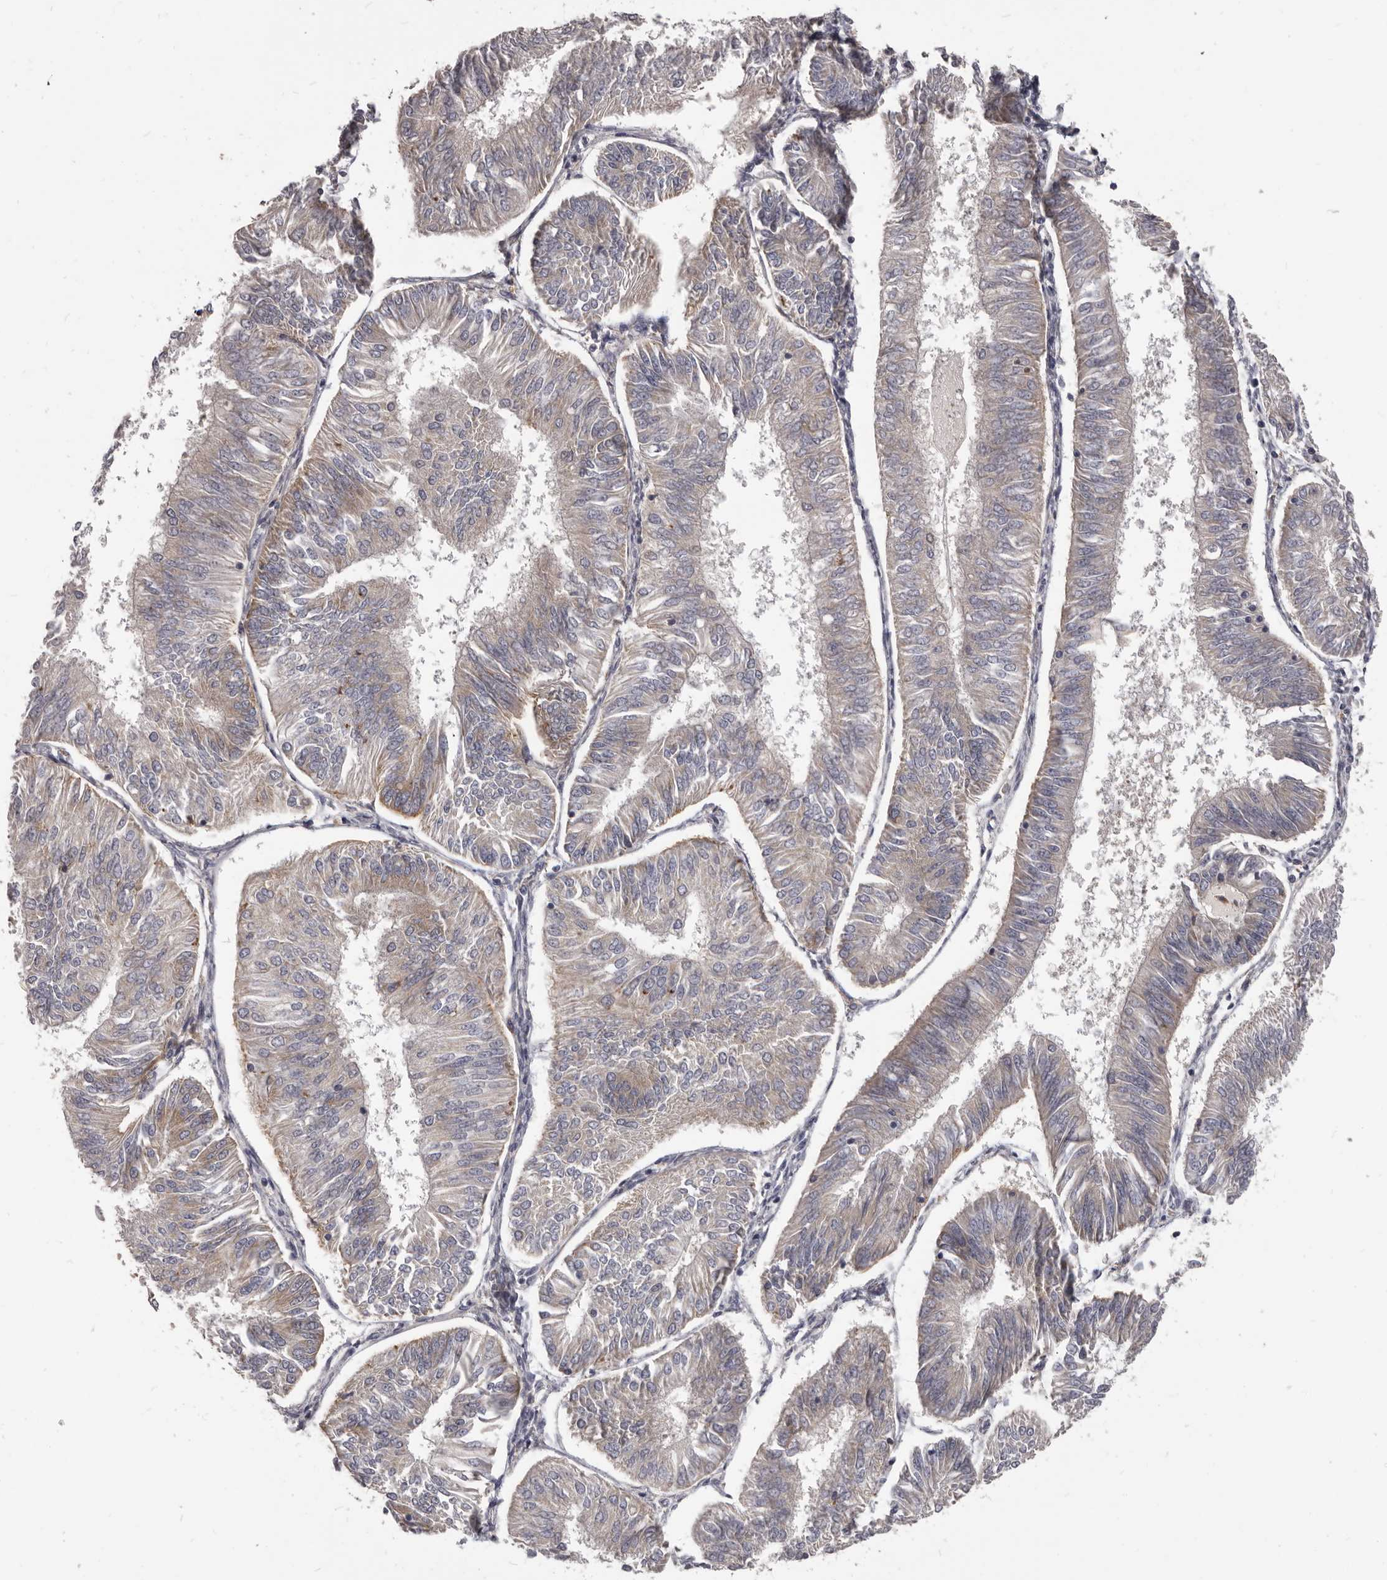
{"staining": {"intensity": "negative", "quantity": "none", "location": "none"}, "tissue": "endometrial cancer", "cell_type": "Tumor cells", "image_type": "cancer", "snomed": [{"axis": "morphology", "description": "Adenocarcinoma, NOS"}, {"axis": "topography", "description": "Endometrium"}], "caption": "Adenocarcinoma (endometrial) stained for a protein using IHC exhibits no expression tumor cells.", "gene": "PI4K2A", "patient": {"sex": "female", "age": 58}}